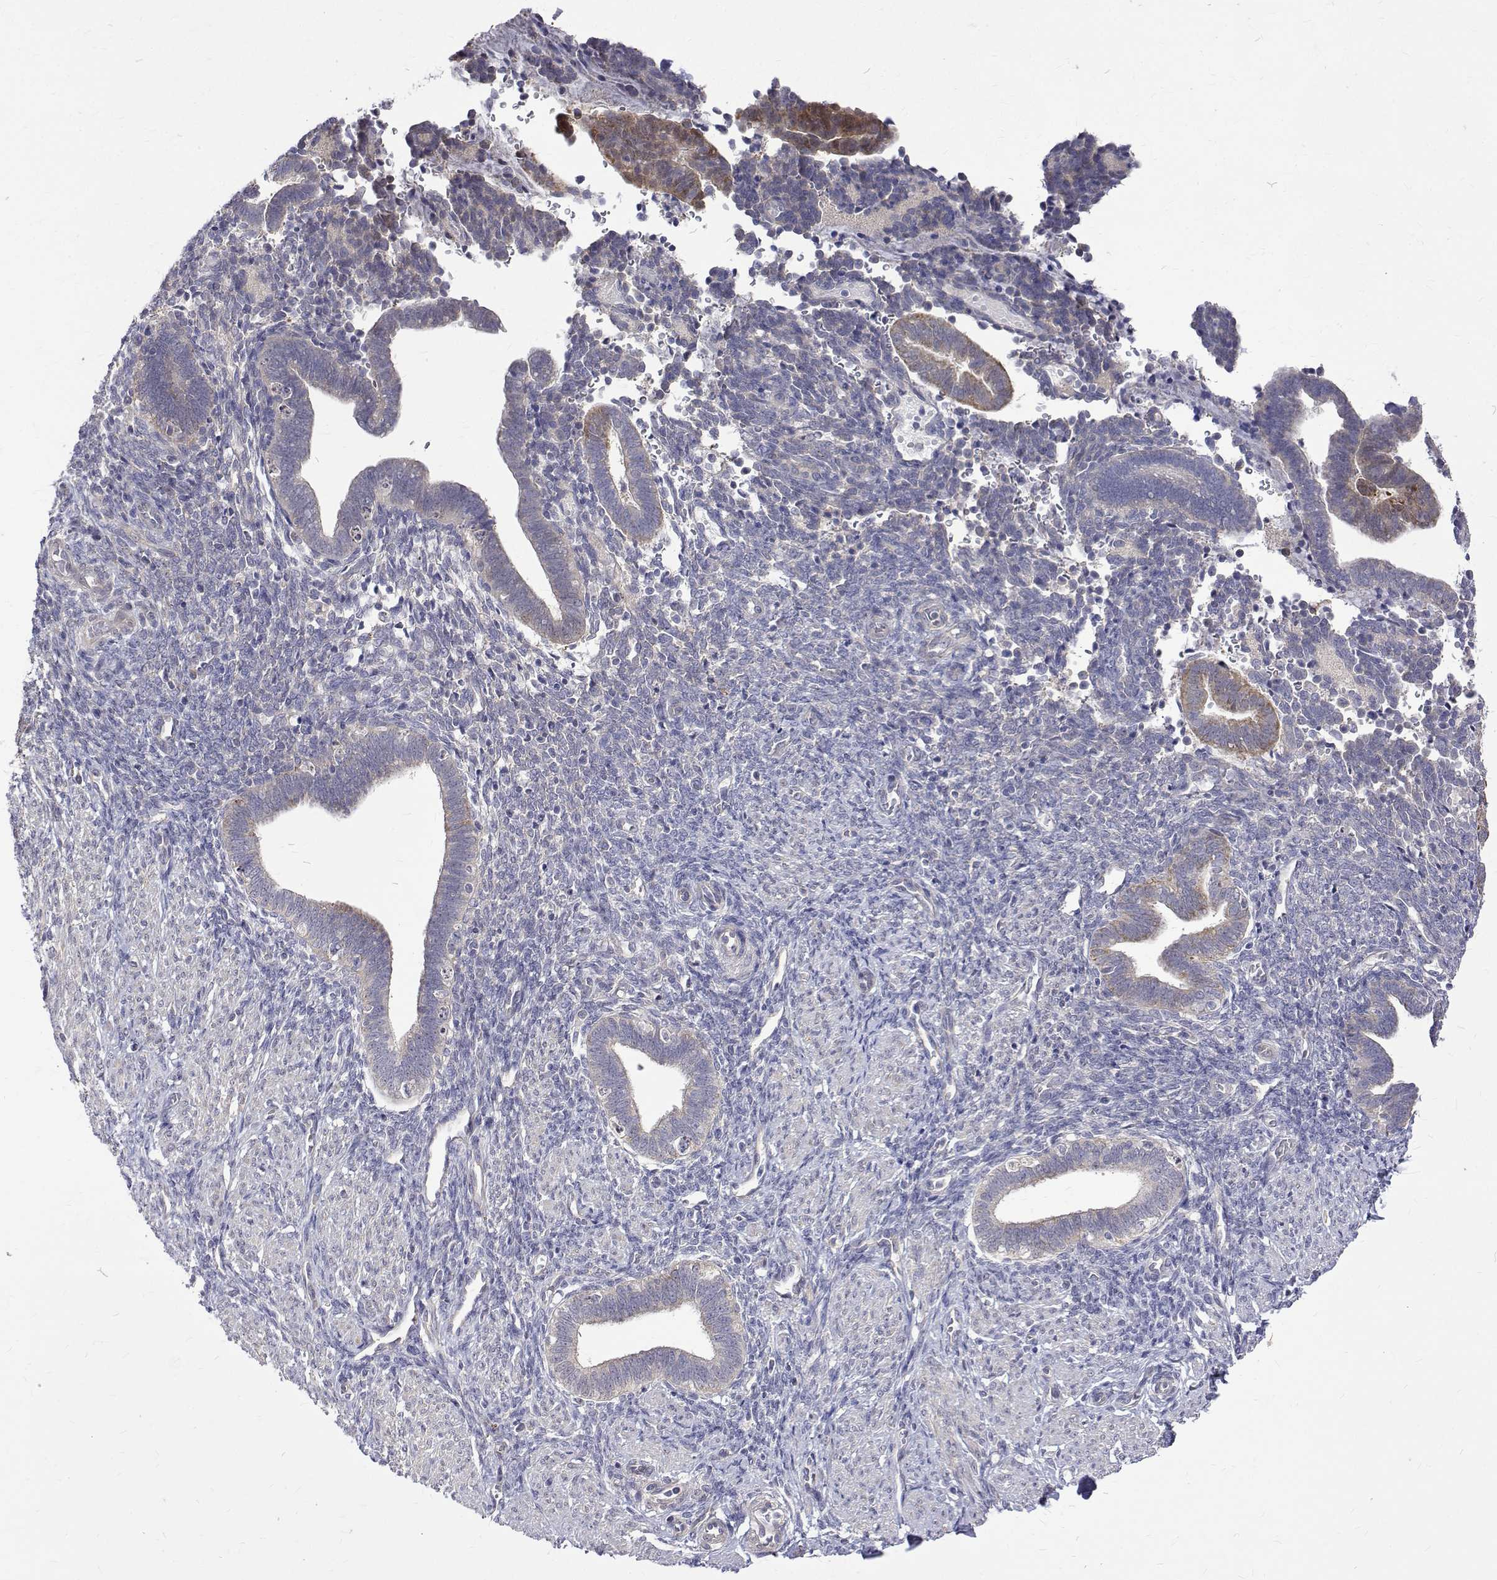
{"staining": {"intensity": "negative", "quantity": "none", "location": "none"}, "tissue": "endometrium", "cell_type": "Cells in endometrial stroma", "image_type": "normal", "snomed": [{"axis": "morphology", "description": "Normal tissue, NOS"}, {"axis": "topography", "description": "Endometrium"}], "caption": "DAB immunohistochemical staining of benign human endometrium reveals no significant expression in cells in endometrial stroma.", "gene": "PADI1", "patient": {"sex": "female", "age": 34}}